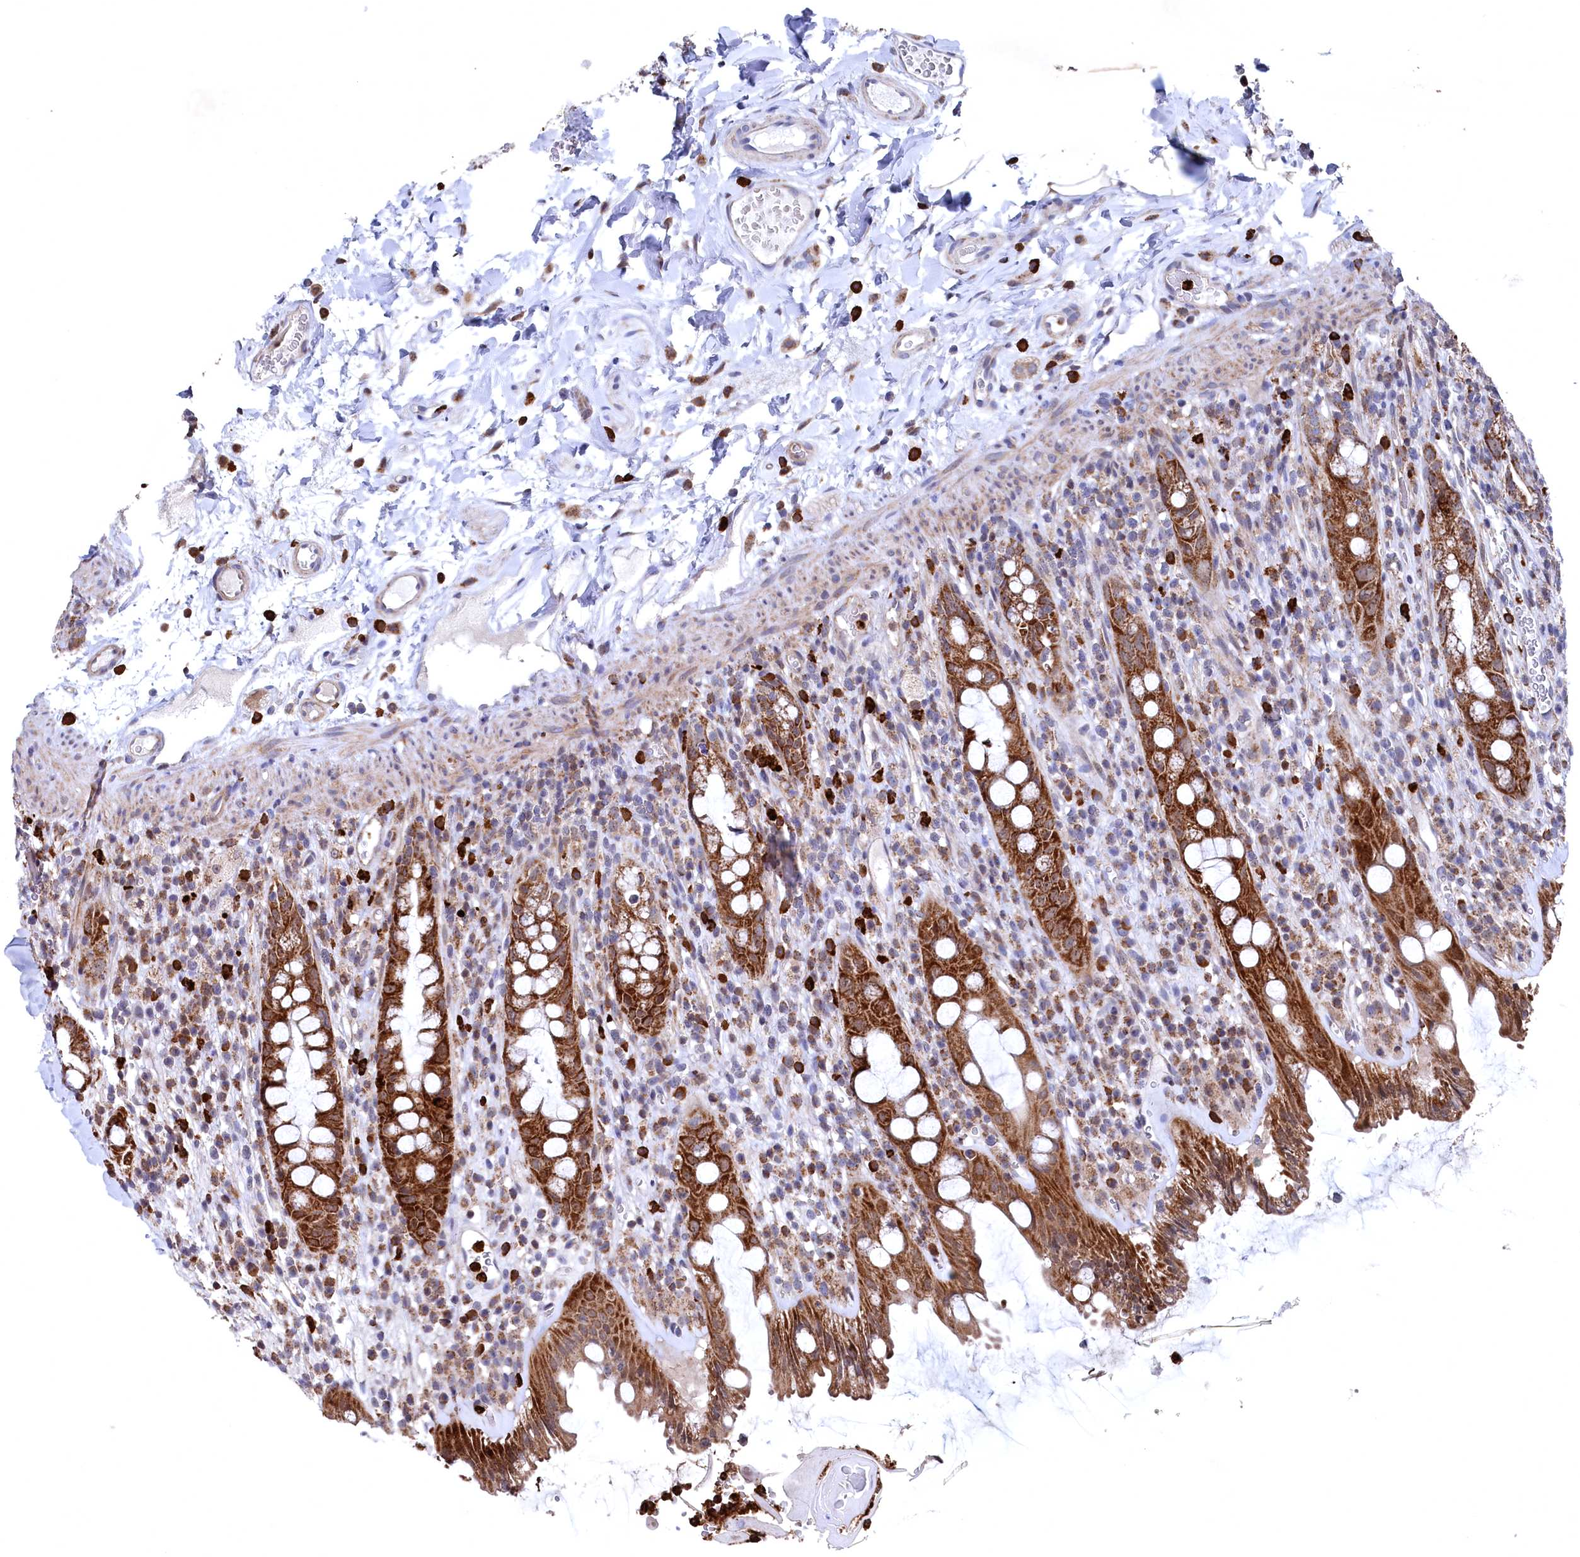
{"staining": {"intensity": "strong", "quantity": ">75%", "location": "cytoplasmic/membranous"}, "tissue": "rectum", "cell_type": "Glandular cells", "image_type": "normal", "snomed": [{"axis": "morphology", "description": "Normal tissue, NOS"}, {"axis": "topography", "description": "Rectum"}], "caption": "Glandular cells reveal strong cytoplasmic/membranous expression in about >75% of cells in unremarkable rectum.", "gene": "CHCHD1", "patient": {"sex": "female", "age": 57}}